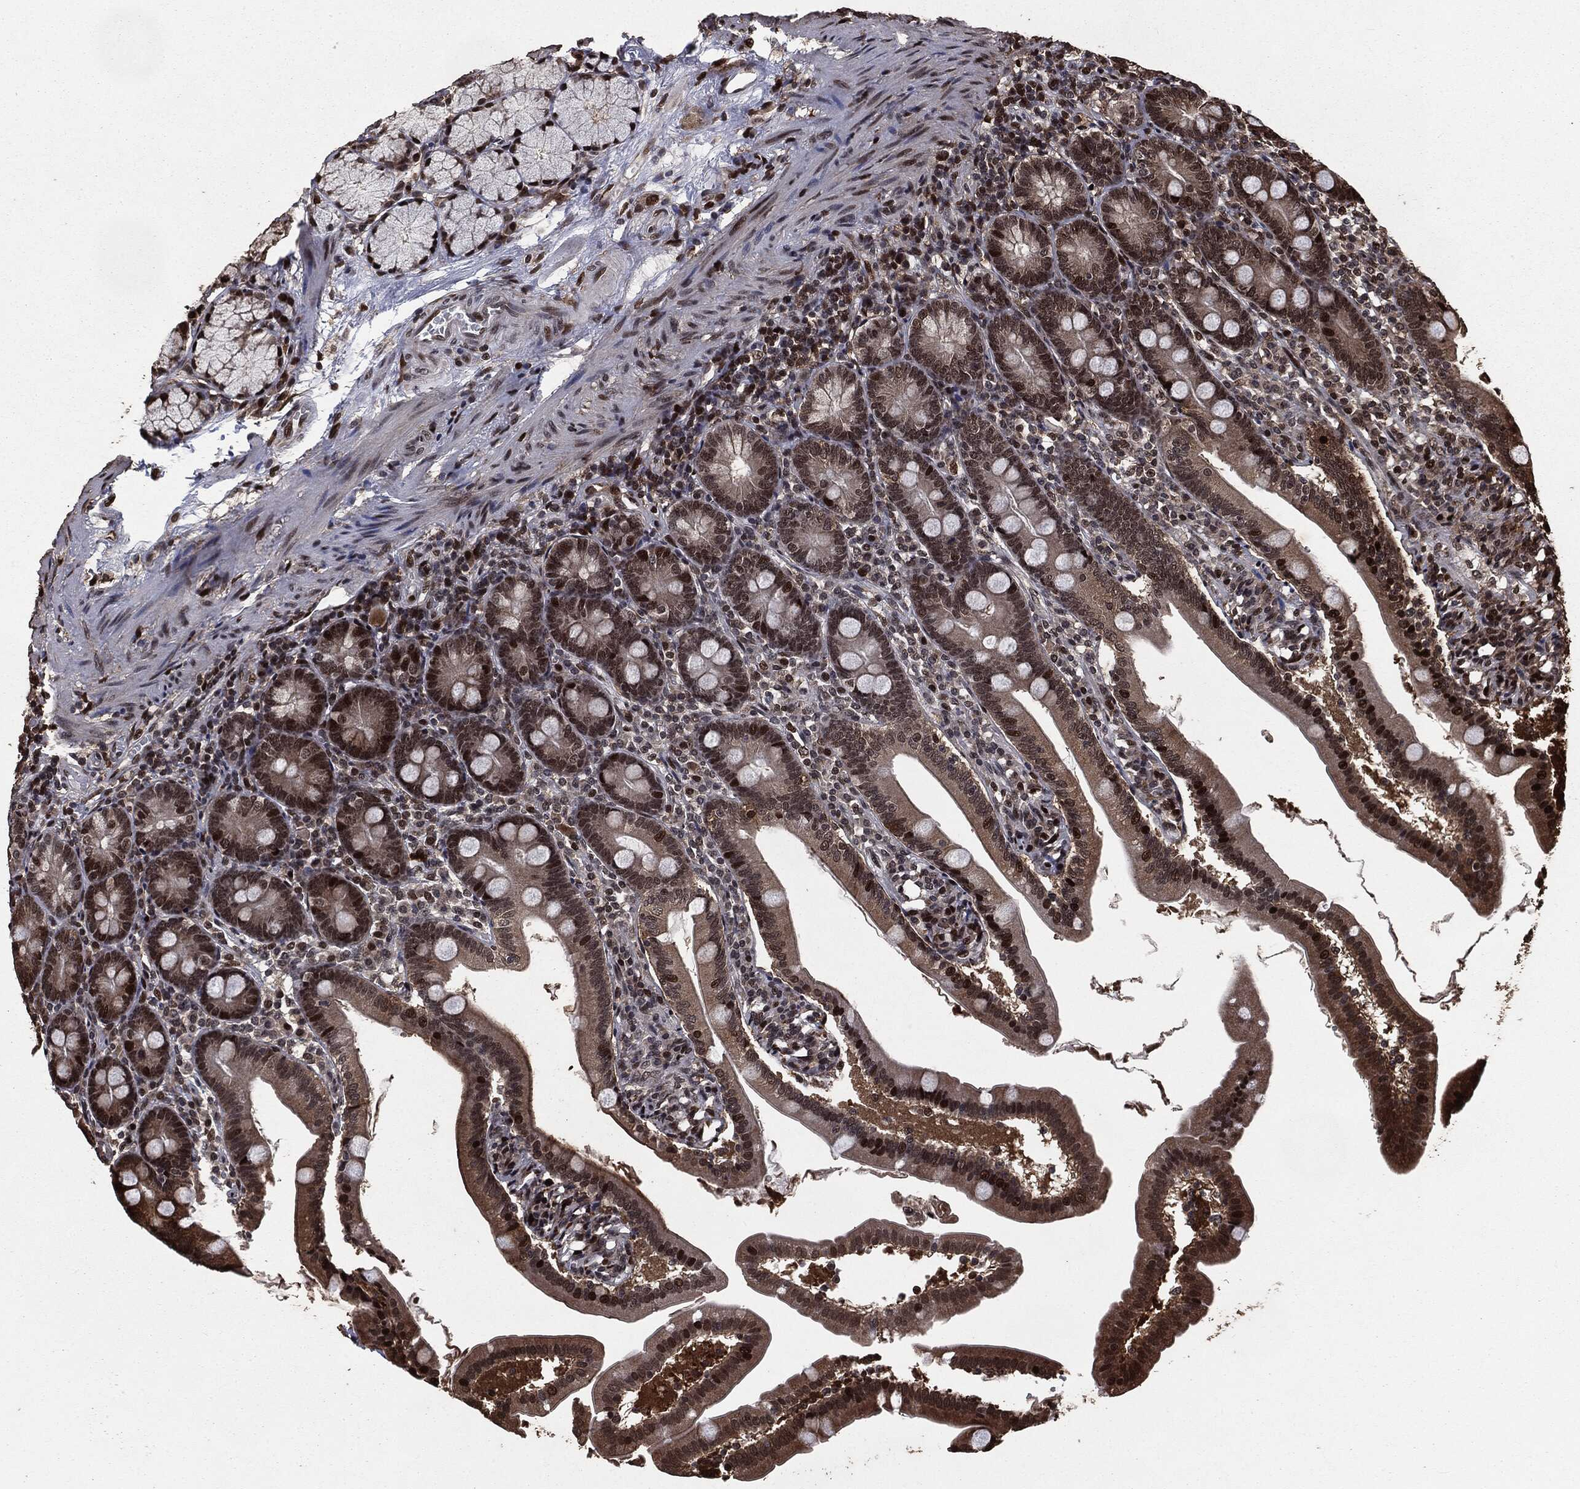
{"staining": {"intensity": "strong", "quantity": ">75%", "location": "nuclear"}, "tissue": "duodenum", "cell_type": "Glandular cells", "image_type": "normal", "snomed": [{"axis": "morphology", "description": "Normal tissue, NOS"}, {"axis": "topography", "description": "Duodenum"}], "caption": "Immunohistochemistry (IHC) staining of unremarkable duodenum, which shows high levels of strong nuclear expression in approximately >75% of glandular cells indicating strong nuclear protein positivity. The staining was performed using DAB (3,3'-diaminobenzidine) (brown) for protein detection and nuclei were counterstained in hematoxylin (blue).", "gene": "DVL2", "patient": {"sex": "female", "age": 67}}